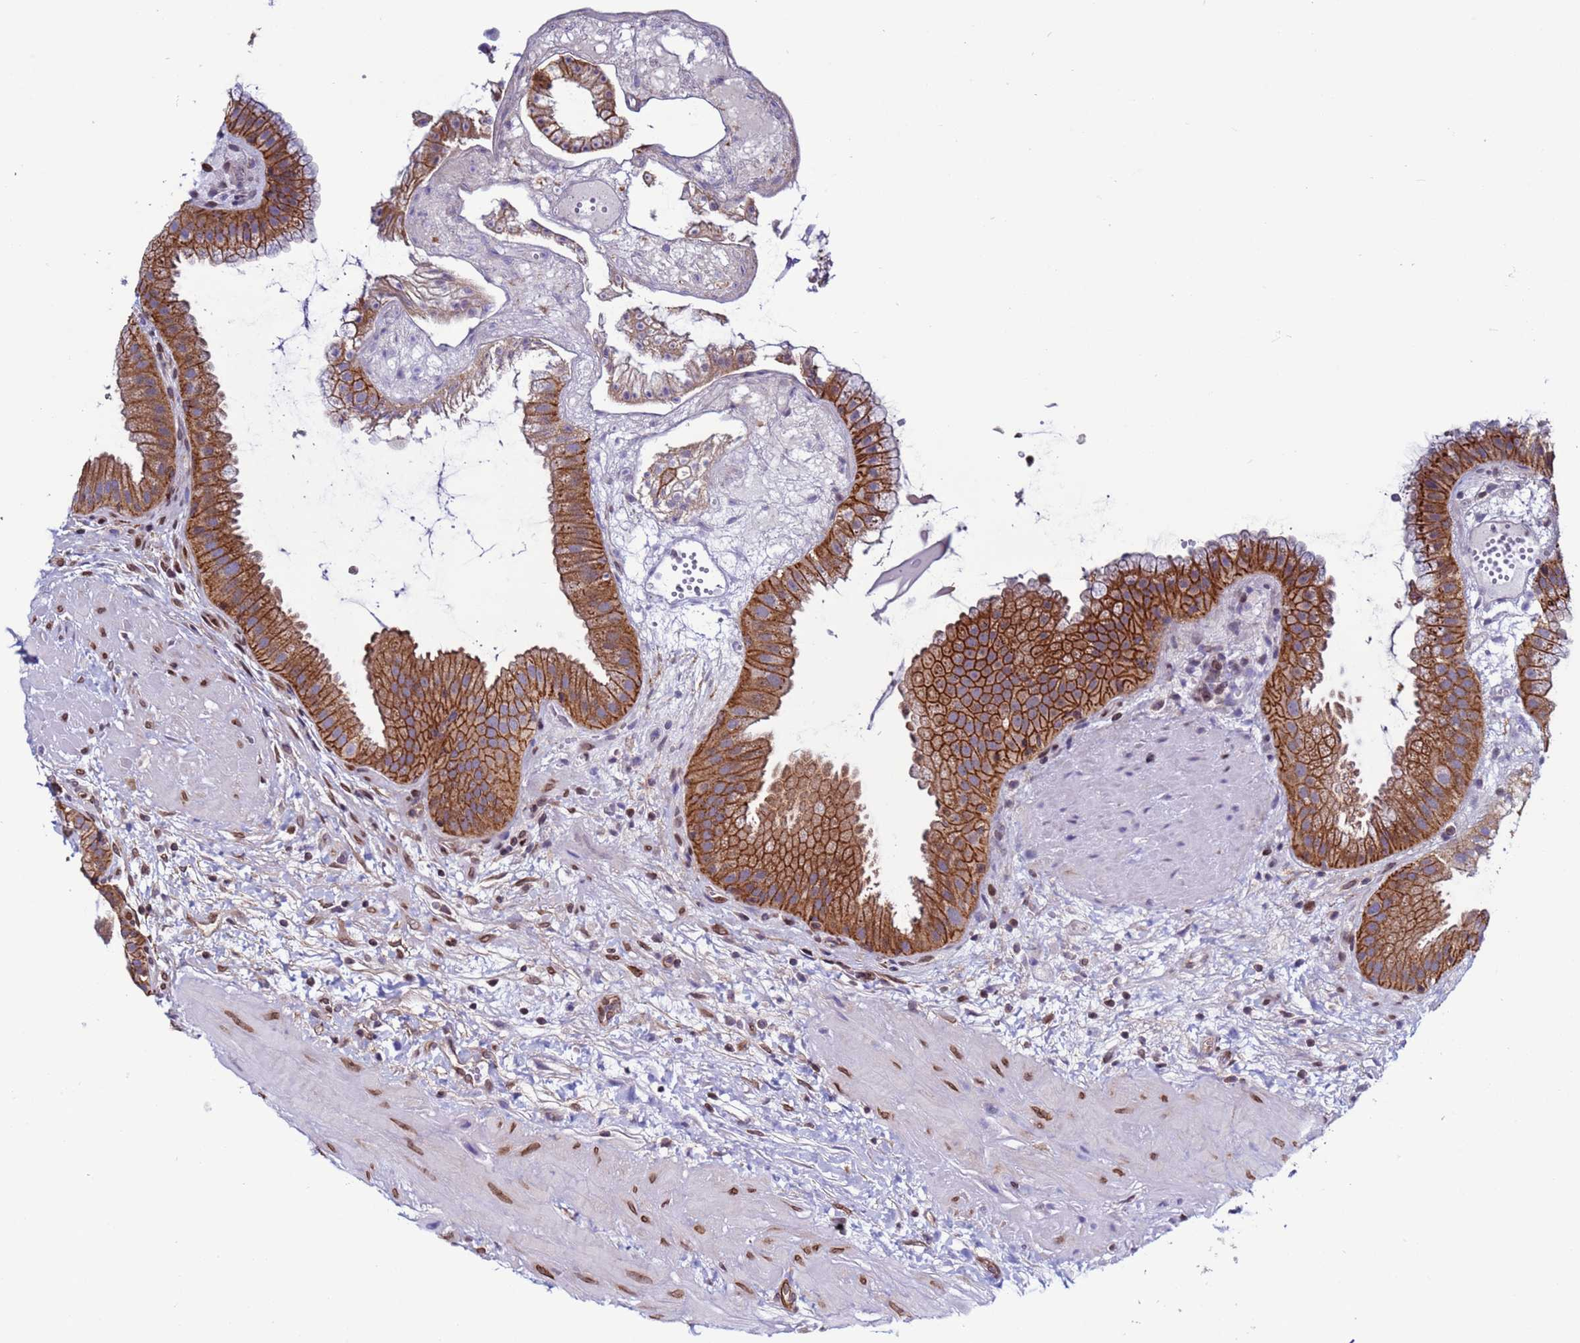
{"staining": {"intensity": "strong", "quantity": ">75%", "location": "cytoplasmic/membranous"}, "tissue": "gallbladder", "cell_type": "Glandular cells", "image_type": "normal", "snomed": [{"axis": "morphology", "description": "Normal tissue, NOS"}, {"axis": "topography", "description": "Gallbladder"}], "caption": "Protein staining of normal gallbladder displays strong cytoplasmic/membranous expression in about >75% of glandular cells. (Stains: DAB in brown, nuclei in blue, Microscopy: brightfield microscopy at high magnification).", "gene": "TRIM37", "patient": {"sex": "female", "age": 64}}